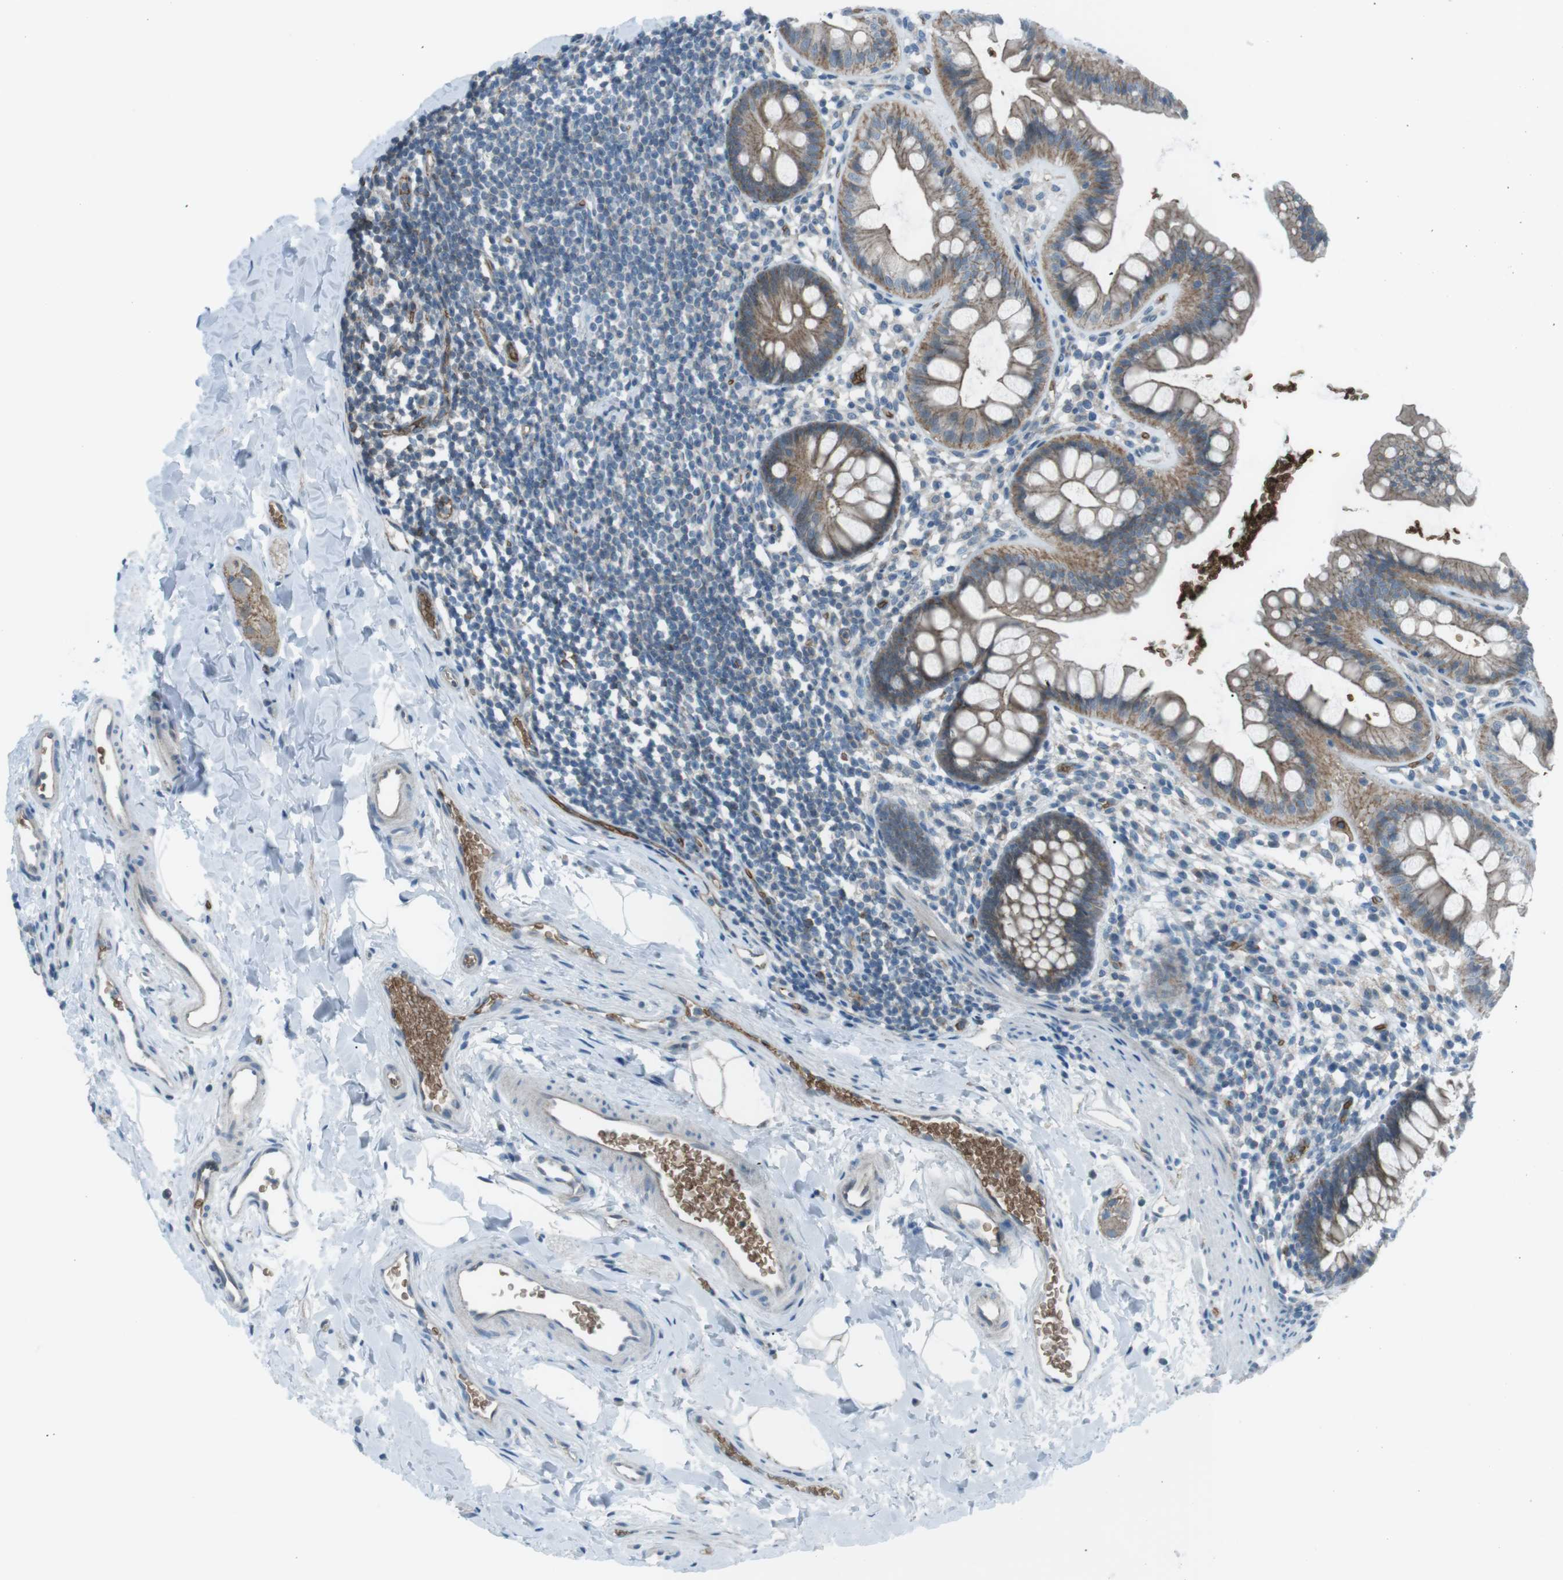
{"staining": {"intensity": "weak", "quantity": ">75%", "location": "cytoplasmic/membranous"}, "tissue": "rectum", "cell_type": "Glandular cells", "image_type": "normal", "snomed": [{"axis": "morphology", "description": "Normal tissue, NOS"}, {"axis": "topography", "description": "Rectum"}], "caption": "The image shows staining of benign rectum, revealing weak cytoplasmic/membranous protein staining (brown color) within glandular cells.", "gene": "SPTA1", "patient": {"sex": "female", "age": 24}}